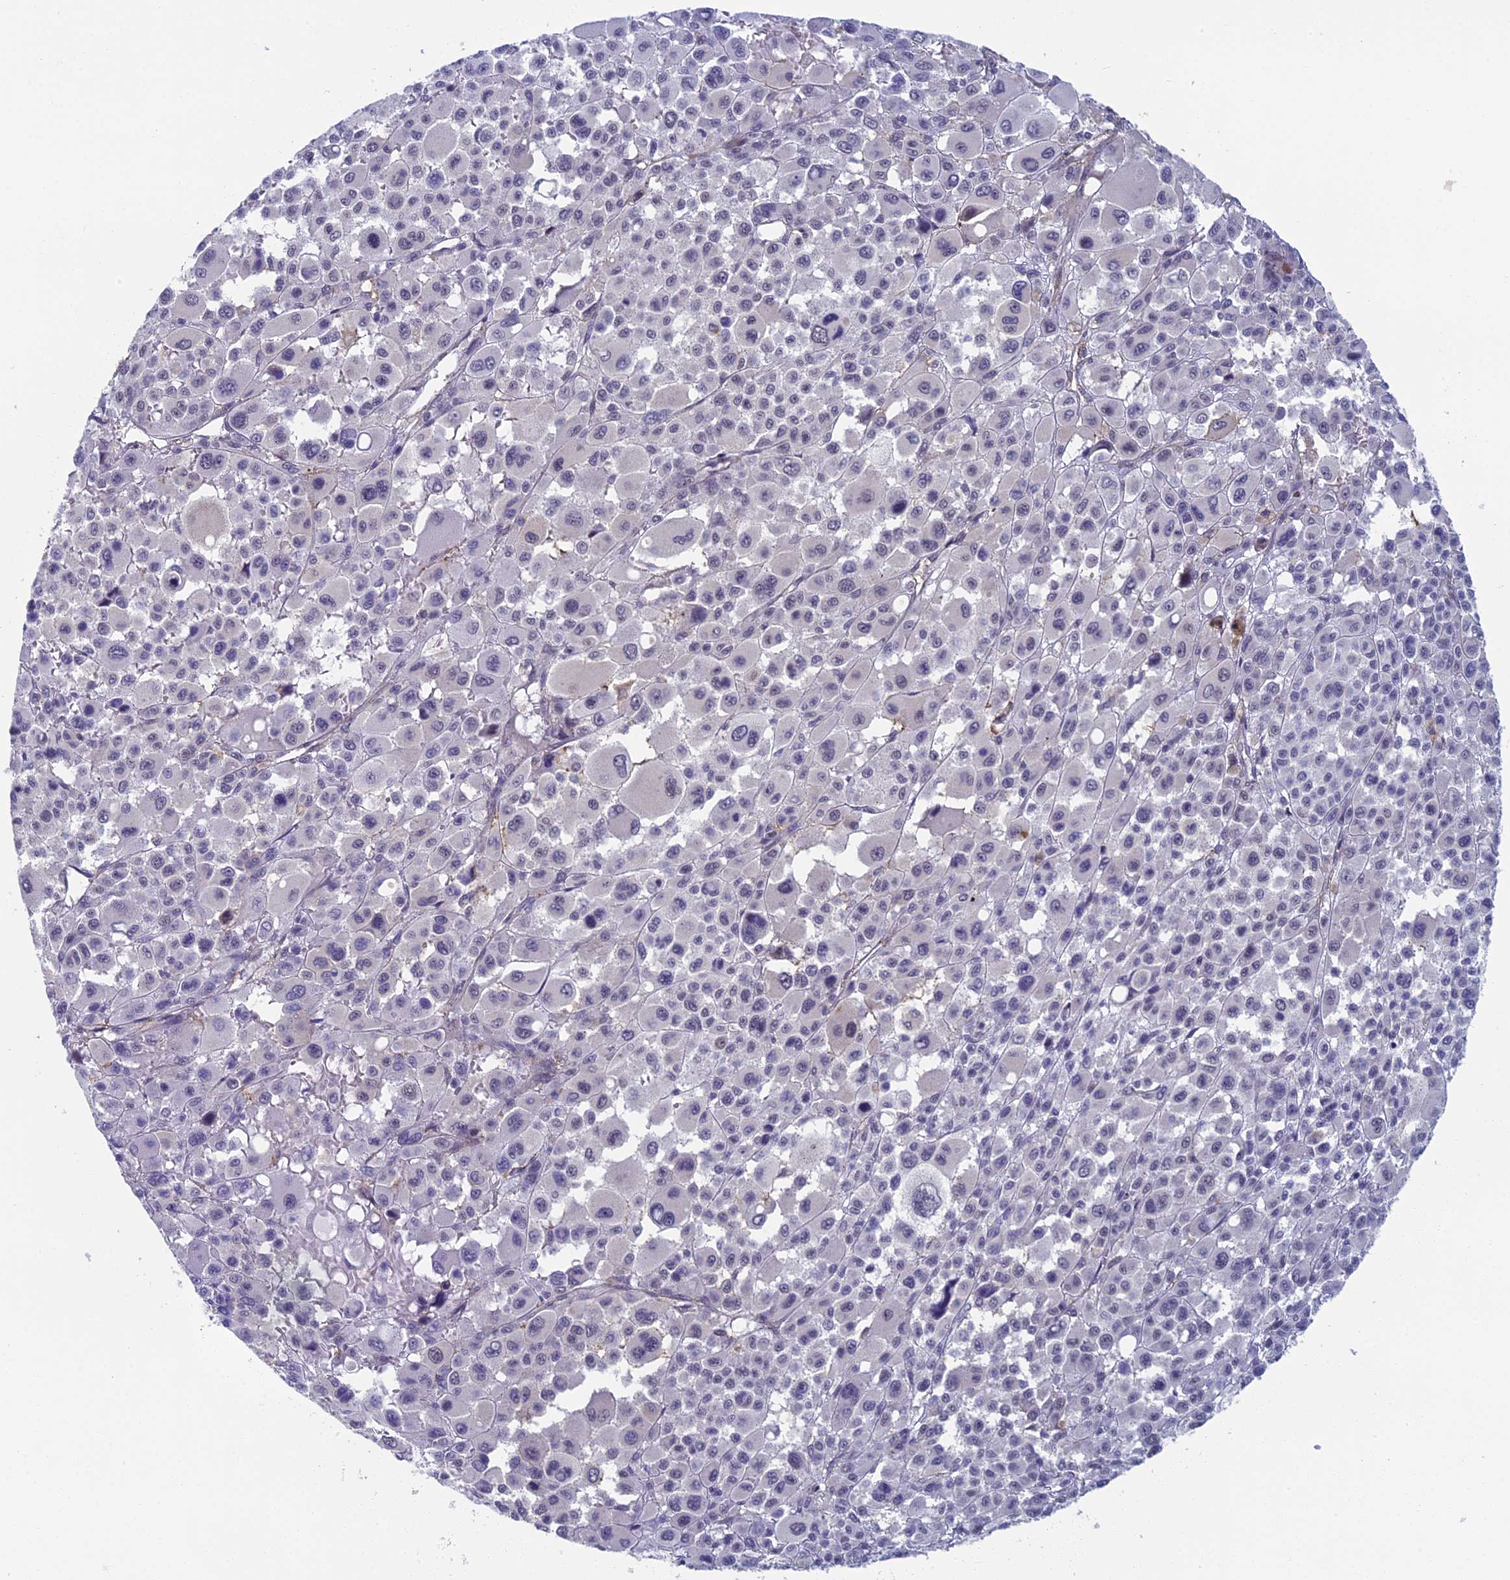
{"staining": {"intensity": "negative", "quantity": "none", "location": "none"}, "tissue": "melanoma", "cell_type": "Tumor cells", "image_type": "cancer", "snomed": [{"axis": "morphology", "description": "Malignant melanoma, Metastatic site"}, {"axis": "topography", "description": "Skin"}], "caption": "Melanoma was stained to show a protein in brown. There is no significant positivity in tumor cells.", "gene": "CNEP1R1", "patient": {"sex": "female", "age": 74}}